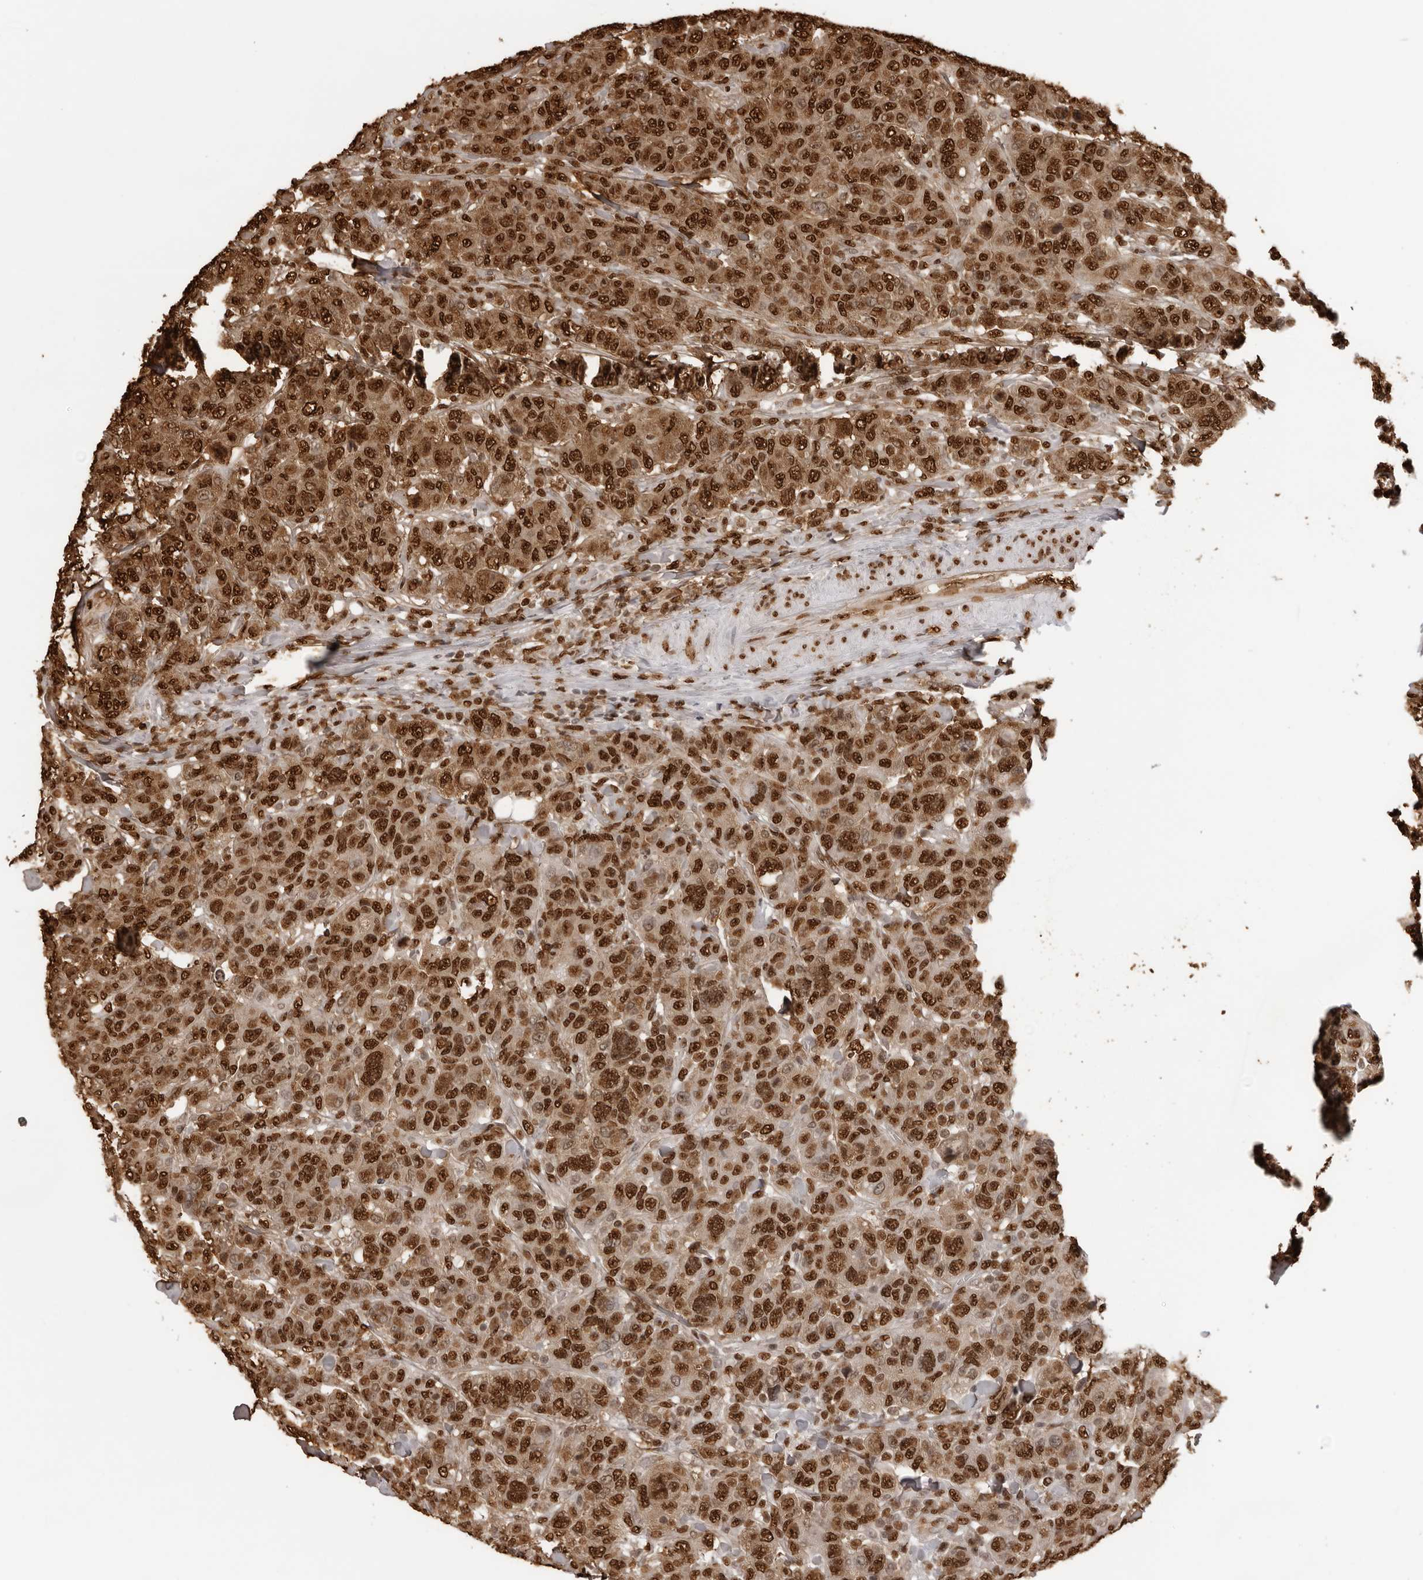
{"staining": {"intensity": "strong", "quantity": ">75%", "location": "cytoplasmic/membranous,nuclear"}, "tissue": "breast cancer", "cell_type": "Tumor cells", "image_type": "cancer", "snomed": [{"axis": "morphology", "description": "Duct carcinoma"}, {"axis": "topography", "description": "Breast"}], "caption": "Breast cancer stained for a protein exhibits strong cytoplasmic/membranous and nuclear positivity in tumor cells.", "gene": "ZFP91", "patient": {"sex": "female", "age": 37}}